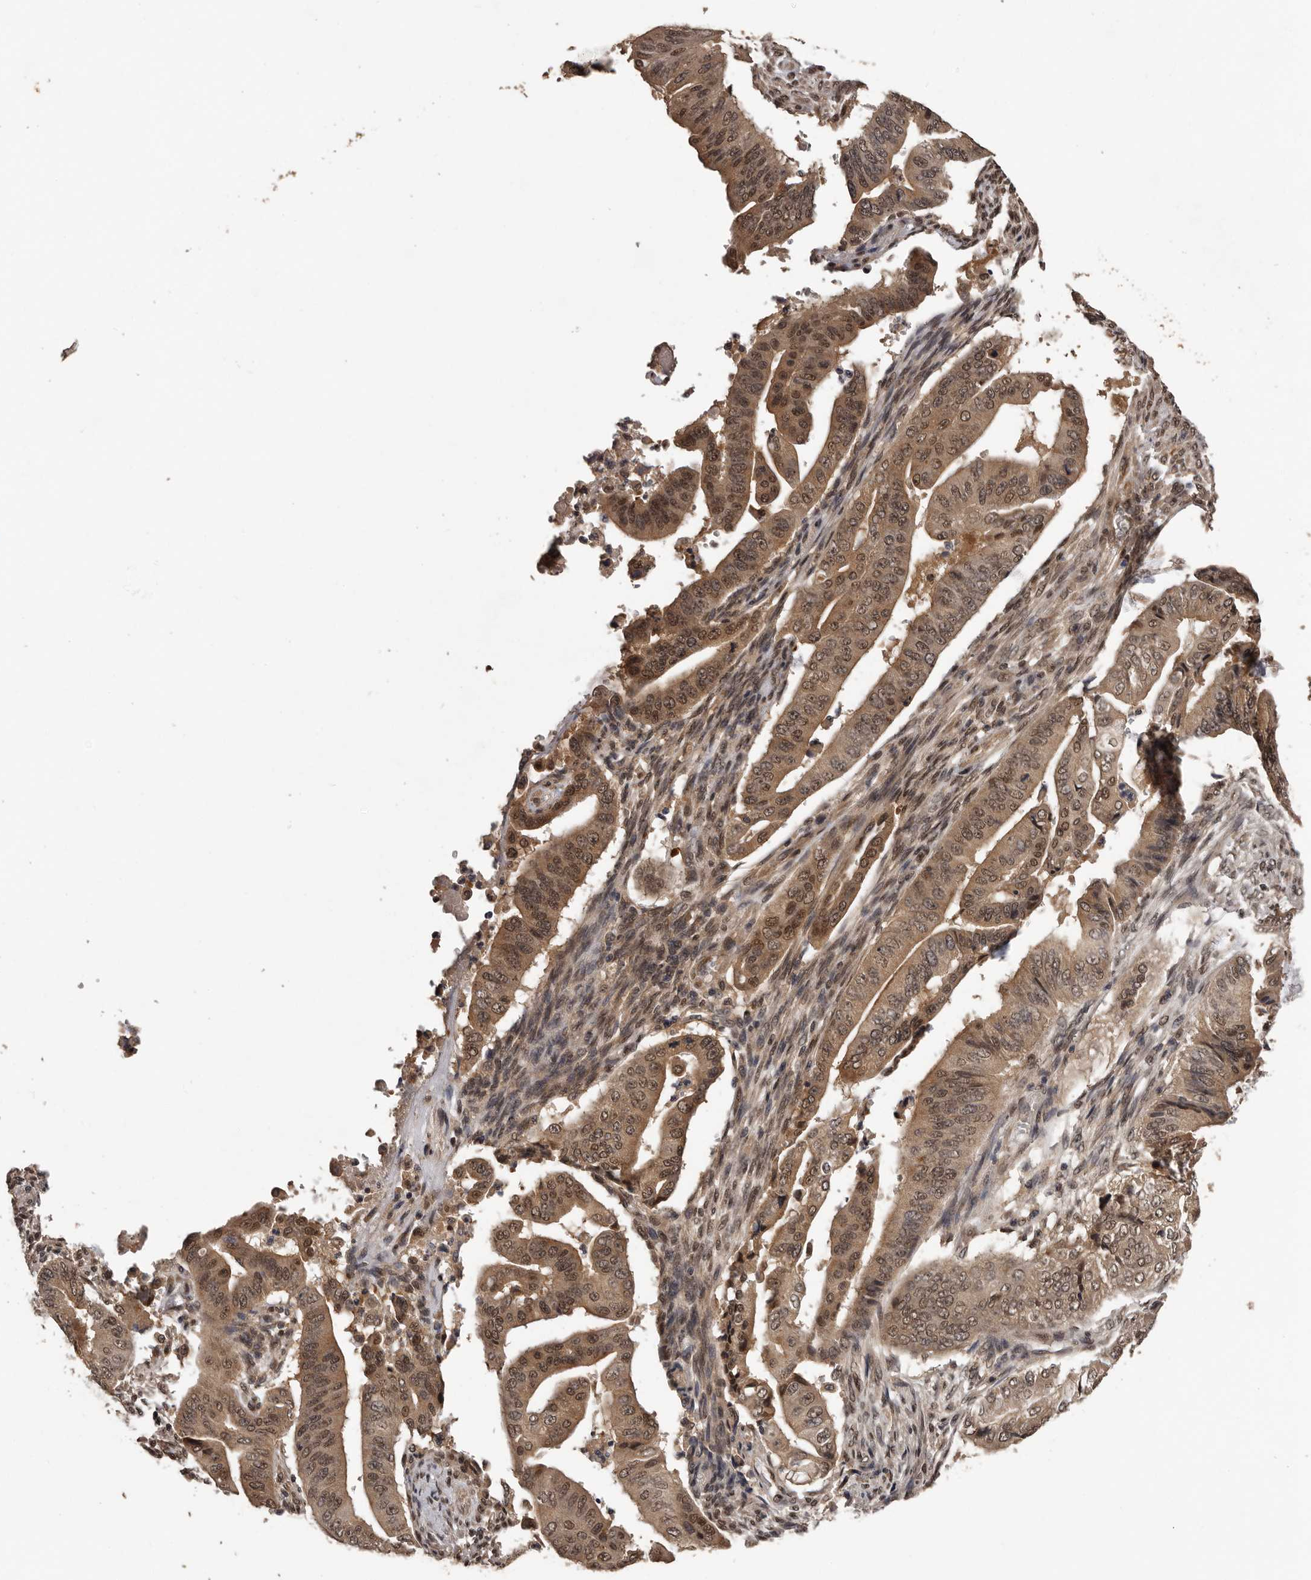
{"staining": {"intensity": "moderate", "quantity": ">75%", "location": "cytoplasmic/membranous,nuclear"}, "tissue": "pancreatic cancer", "cell_type": "Tumor cells", "image_type": "cancer", "snomed": [{"axis": "morphology", "description": "Adenocarcinoma, NOS"}, {"axis": "topography", "description": "Pancreas"}], "caption": "The immunohistochemical stain highlights moderate cytoplasmic/membranous and nuclear staining in tumor cells of adenocarcinoma (pancreatic) tissue.", "gene": "VPS37A", "patient": {"sex": "female", "age": 77}}